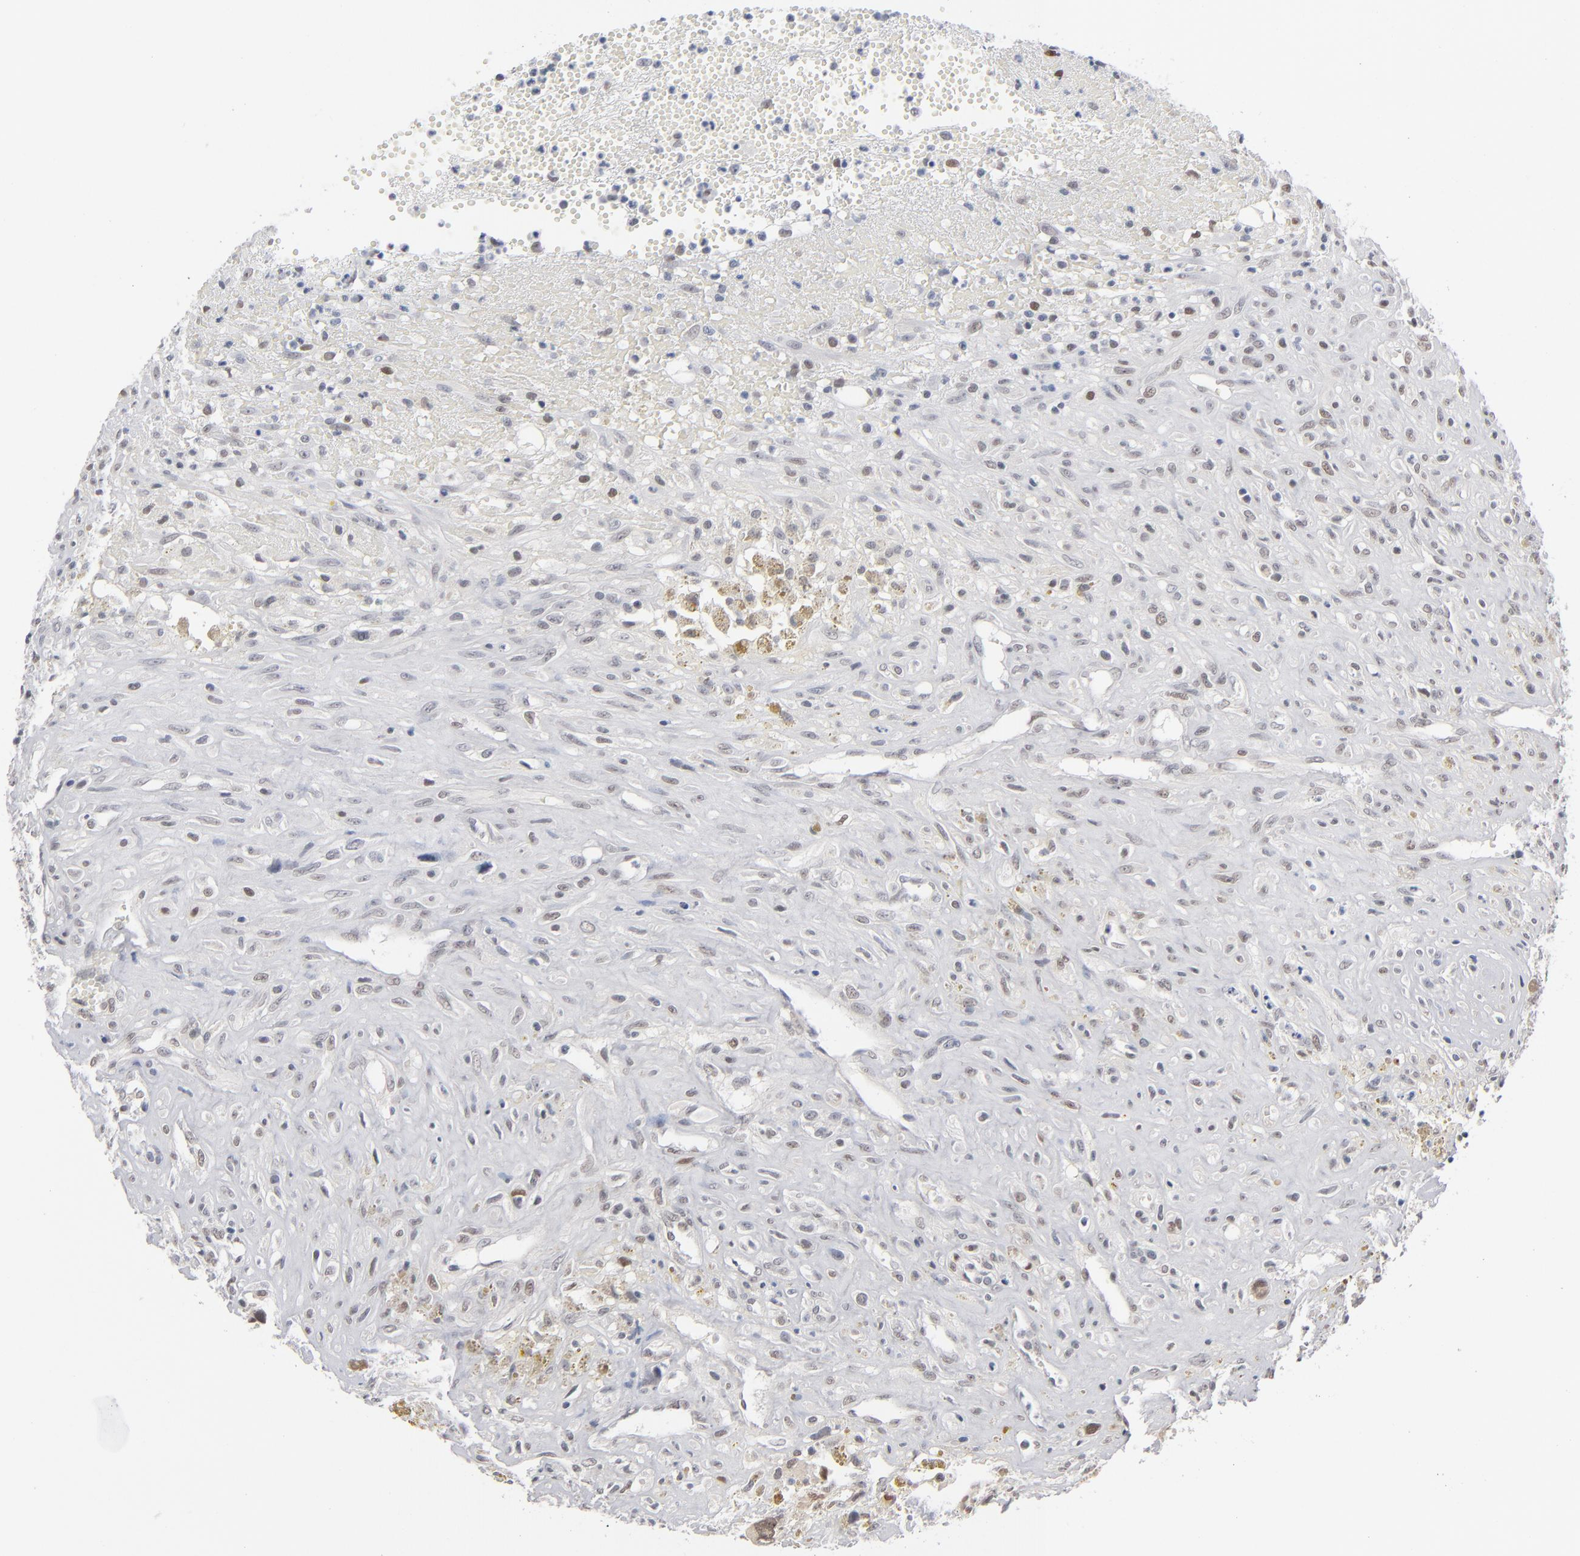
{"staining": {"intensity": "negative", "quantity": "none", "location": "none"}, "tissue": "glioma", "cell_type": "Tumor cells", "image_type": "cancer", "snomed": [{"axis": "morphology", "description": "Glioma, malignant, High grade"}, {"axis": "topography", "description": "Brain"}], "caption": "Glioma was stained to show a protein in brown. There is no significant staining in tumor cells.", "gene": "IRF9", "patient": {"sex": "male", "age": 66}}